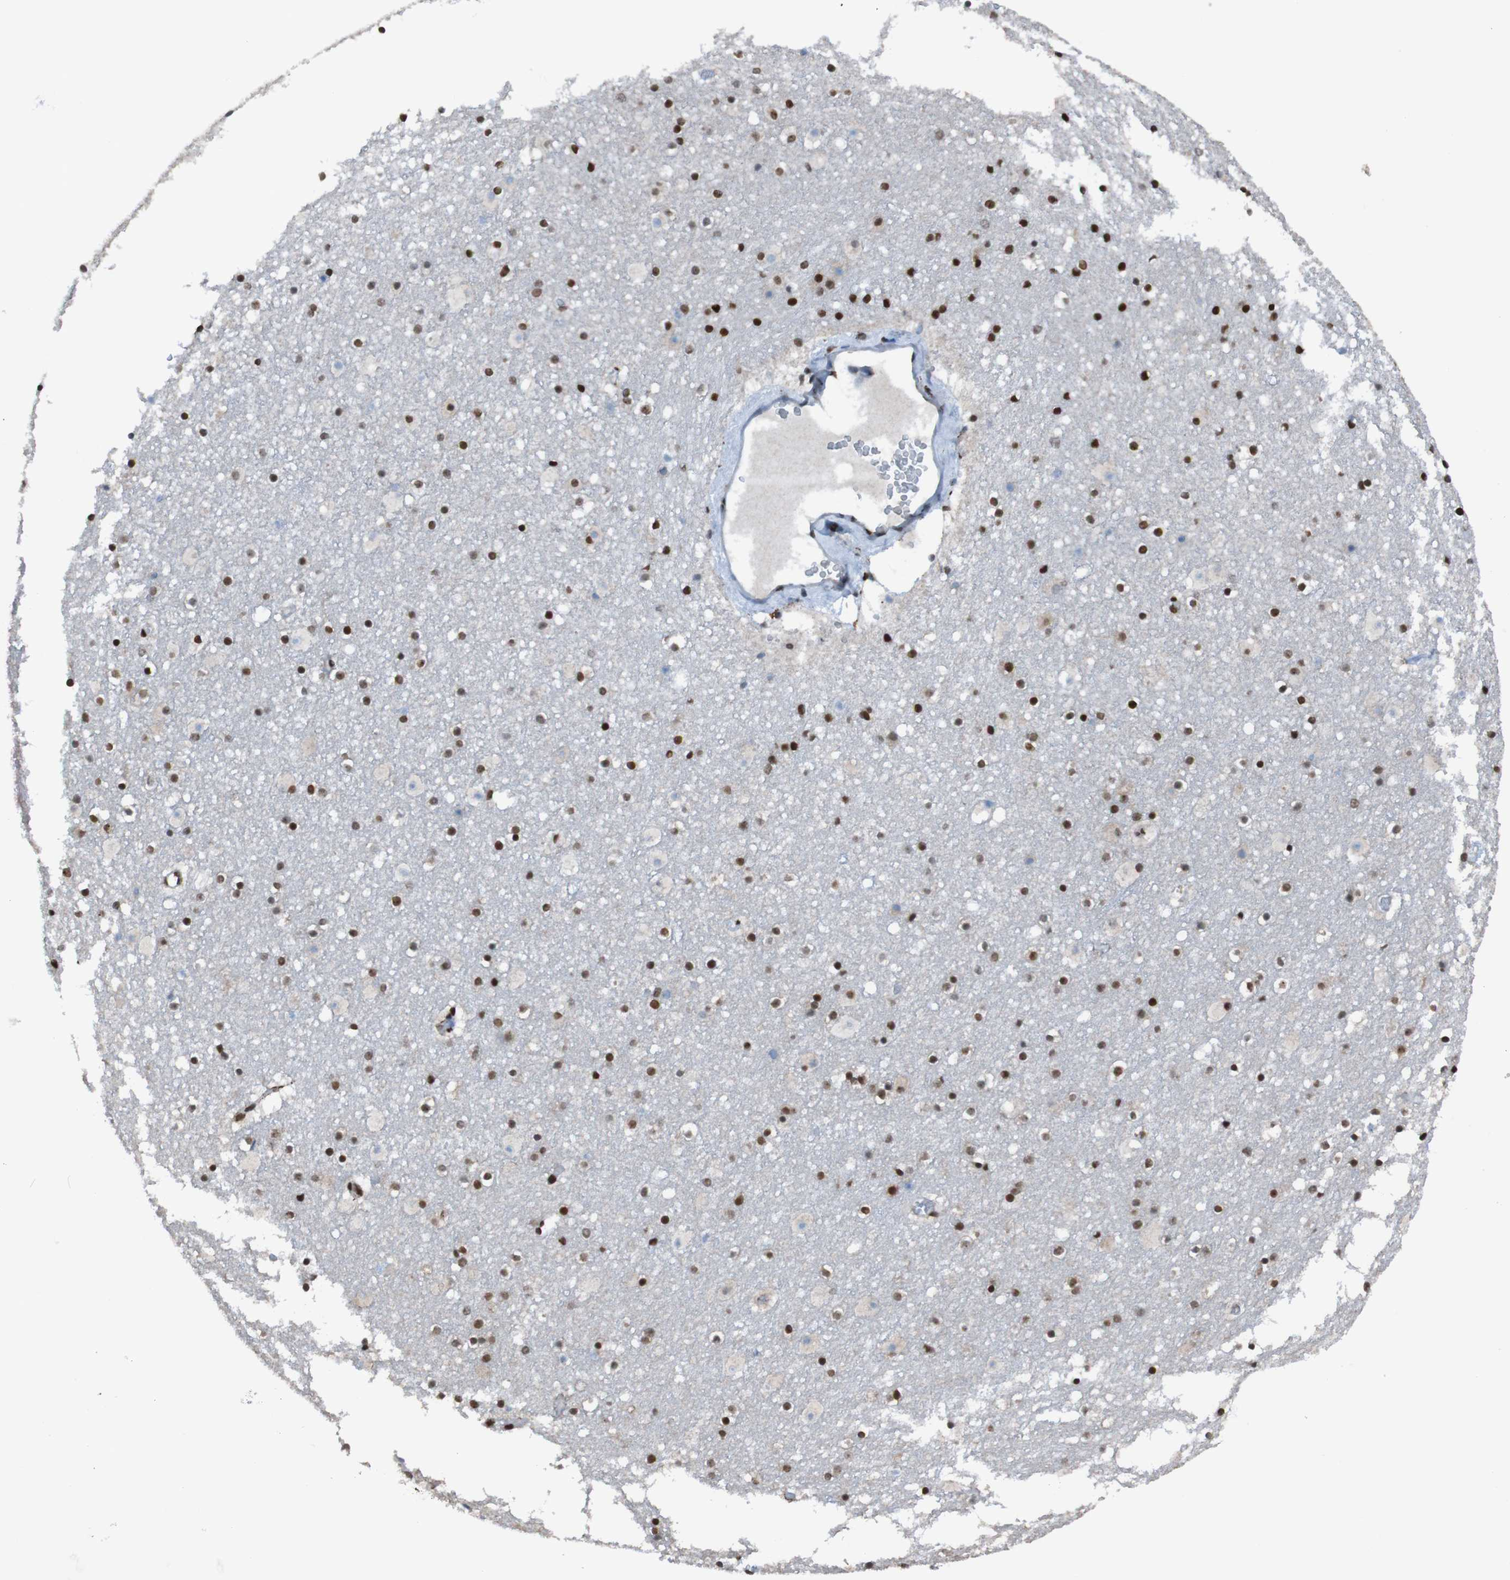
{"staining": {"intensity": "strong", "quantity": ">75%", "location": "nuclear"}, "tissue": "caudate", "cell_type": "Glial cells", "image_type": "normal", "snomed": [{"axis": "morphology", "description": "Normal tissue, NOS"}, {"axis": "topography", "description": "Lateral ventricle wall"}], "caption": "Caudate stained with immunohistochemistry (IHC) demonstrates strong nuclear expression in approximately >75% of glial cells.", "gene": "PHF2", "patient": {"sex": "male", "age": 45}}